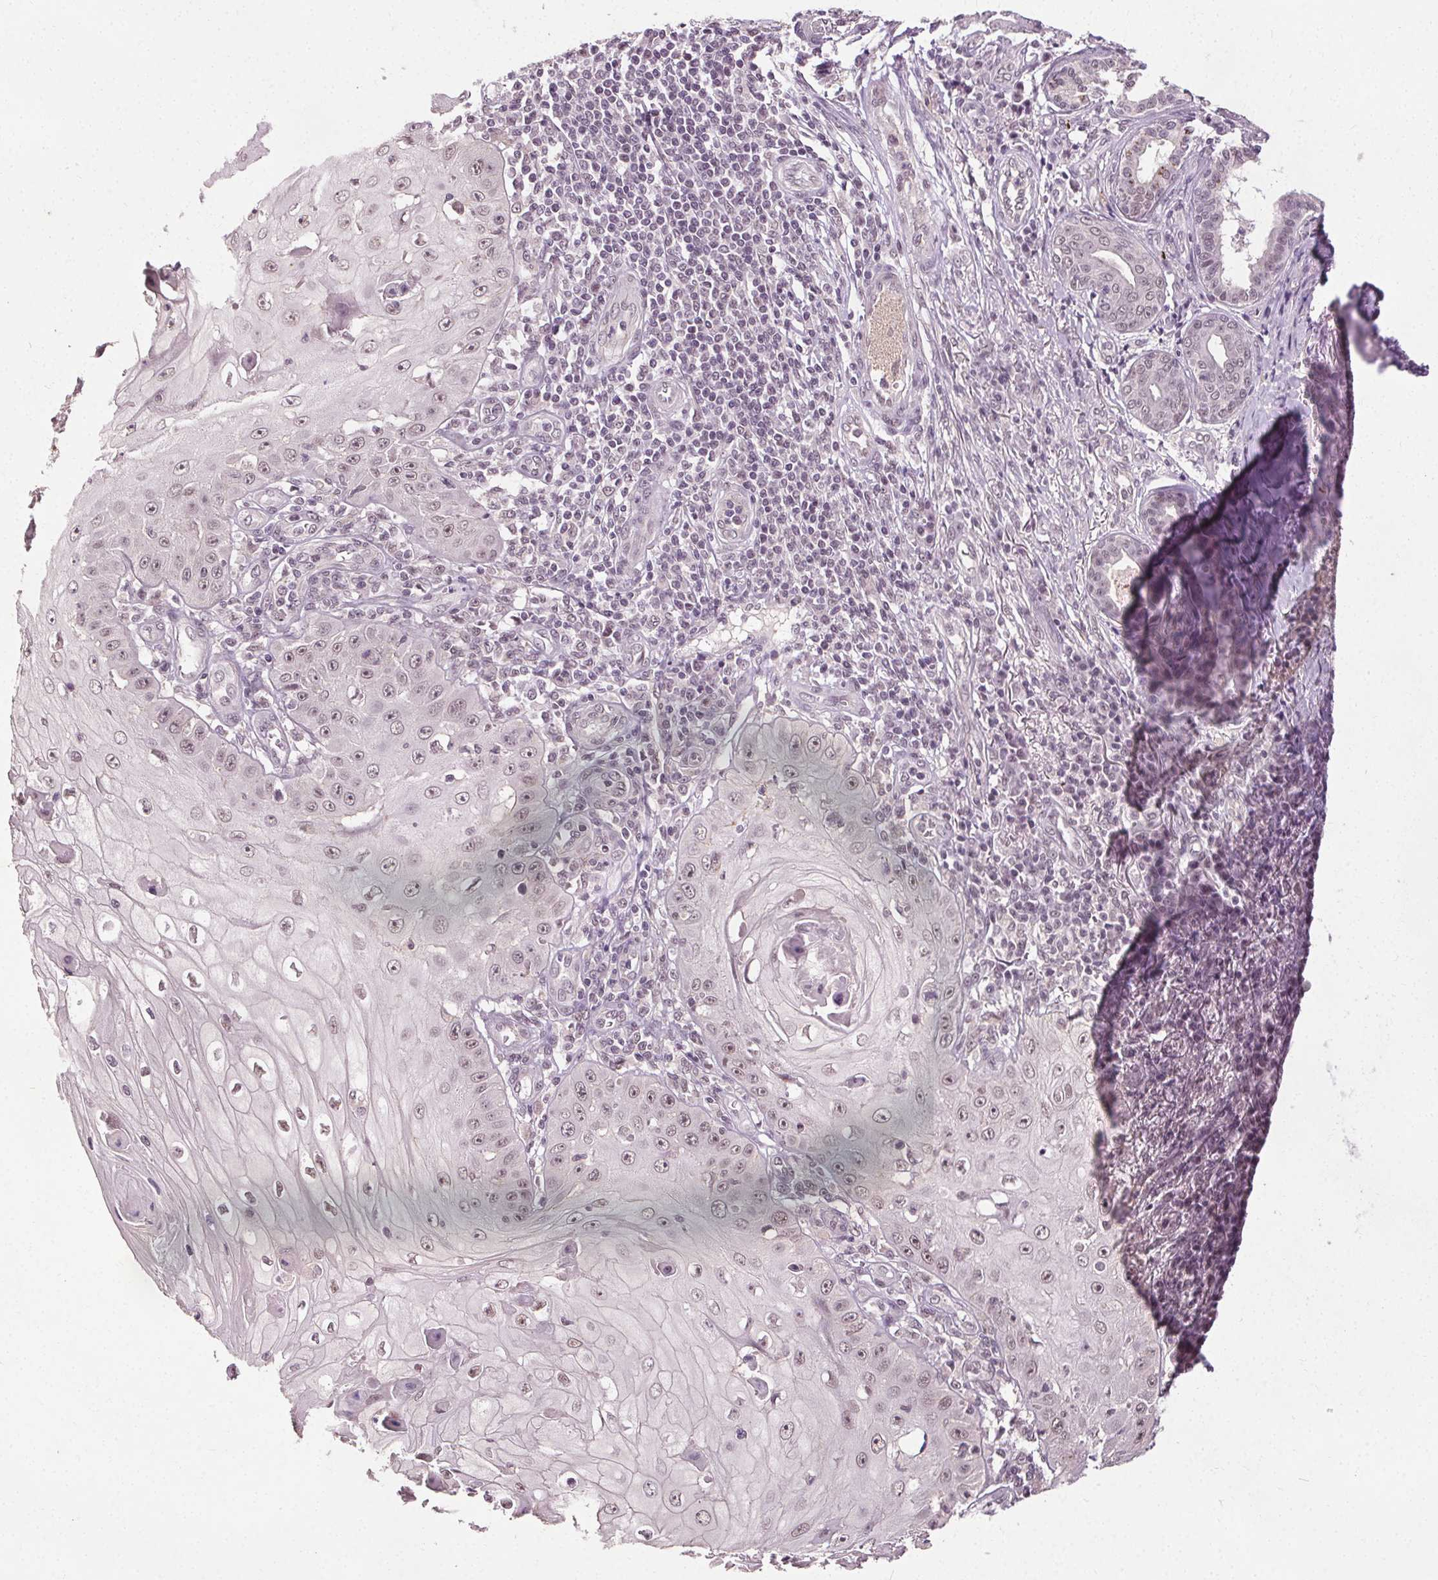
{"staining": {"intensity": "moderate", "quantity": ">75%", "location": "nuclear"}, "tissue": "skin cancer", "cell_type": "Tumor cells", "image_type": "cancer", "snomed": [{"axis": "morphology", "description": "Squamous cell carcinoma, NOS"}, {"axis": "topography", "description": "Skin"}], "caption": "This is an image of immunohistochemistry (IHC) staining of skin cancer (squamous cell carcinoma), which shows moderate expression in the nuclear of tumor cells.", "gene": "MED6", "patient": {"sex": "male", "age": 70}}